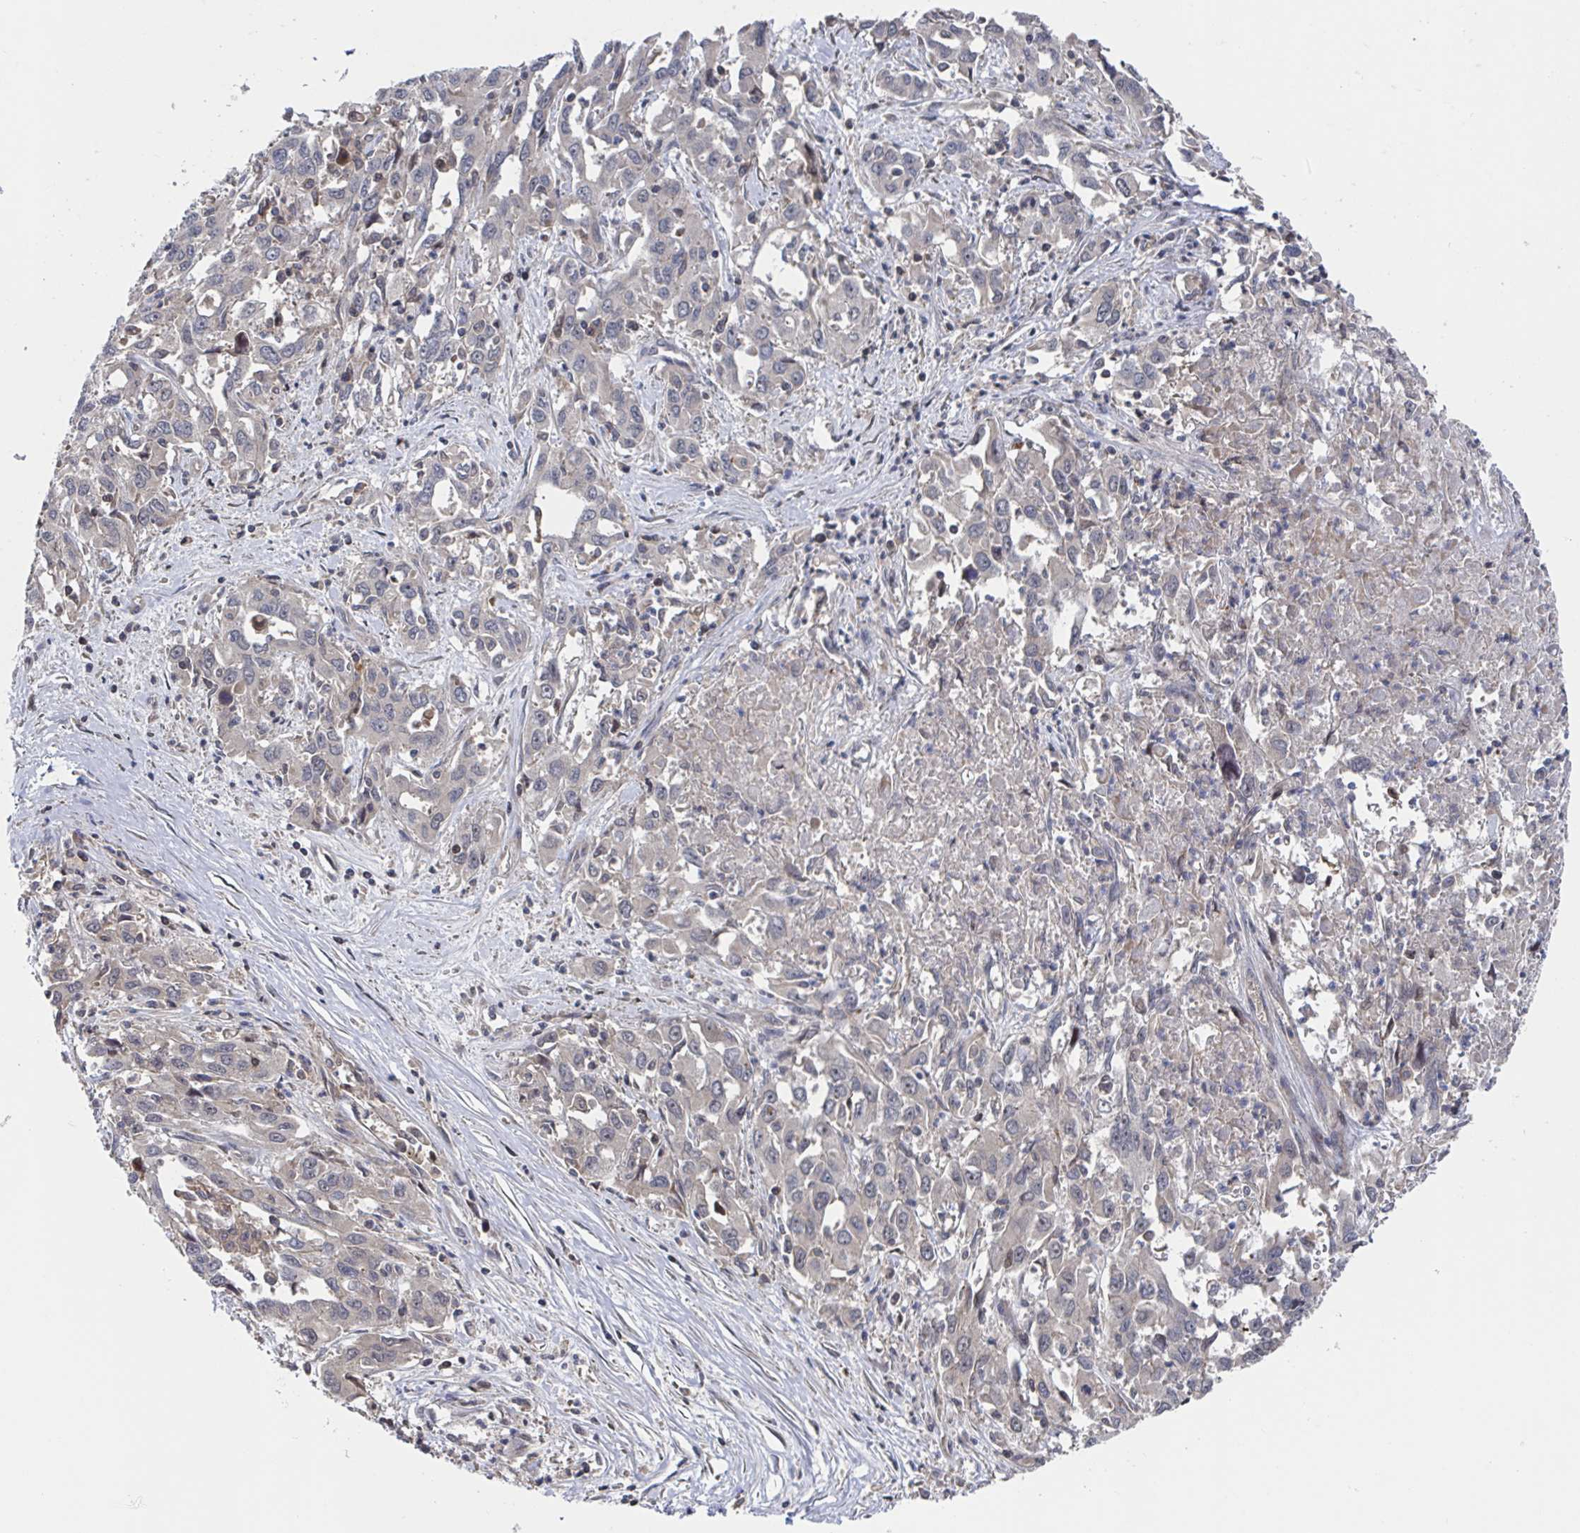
{"staining": {"intensity": "negative", "quantity": "none", "location": "none"}, "tissue": "liver cancer", "cell_type": "Tumor cells", "image_type": "cancer", "snomed": [{"axis": "morphology", "description": "Carcinoma, Hepatocellular, NOS"}, {"axis": "topography", "description": "Liver"}], "caption": "Immunohistochemistry (IHC) micrograph of liver hepatocellular carcinoma stained for a protein (brown), which displays no staining in tumor cells.", "gene": "DHRS12", "patient": {"sex": "male", "age": 63}}